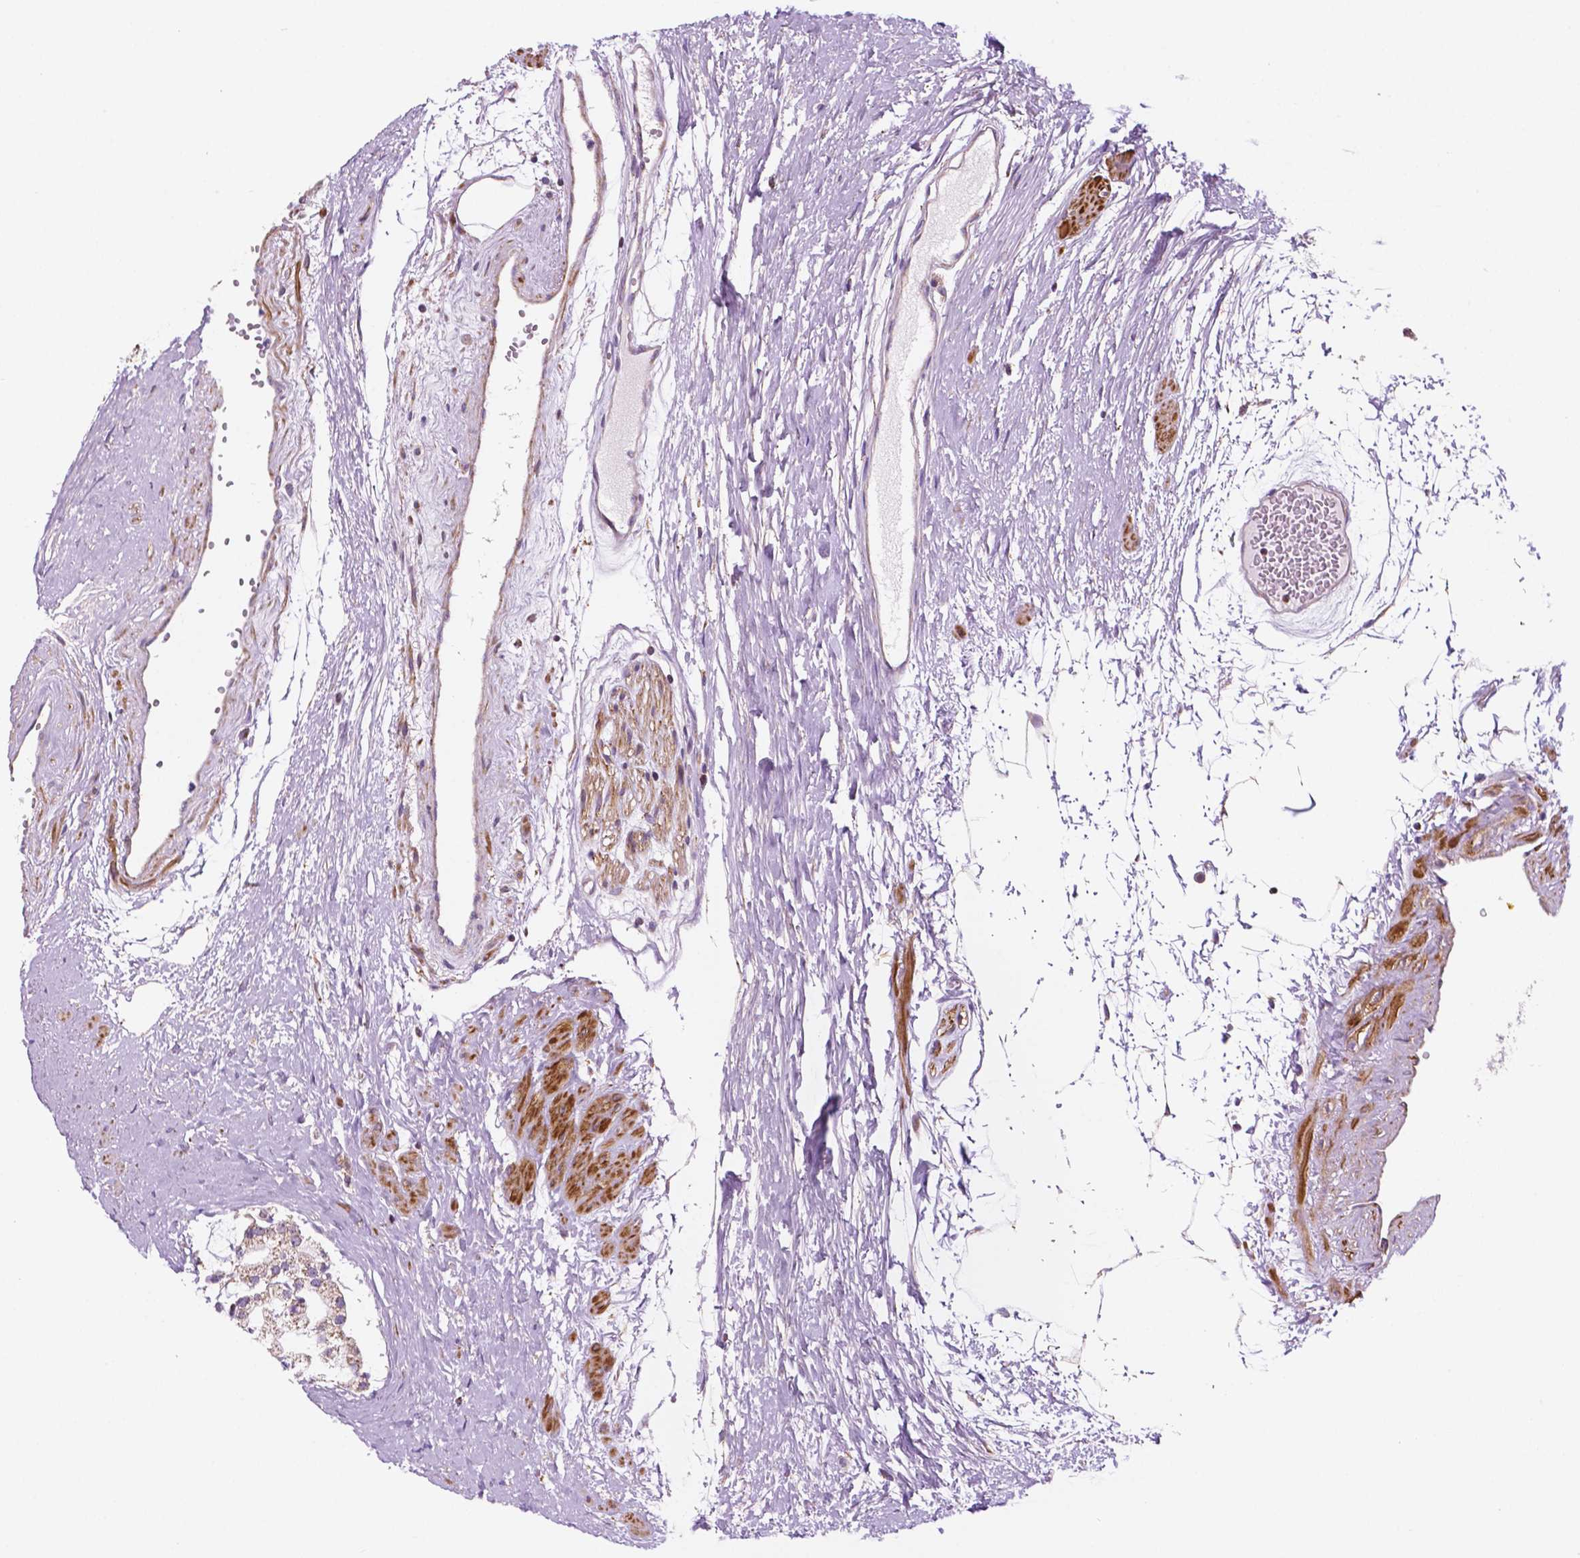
{"staining": {"intensity": "moderate", "quantity": ">75%", "location": "cytoplasmic/membranous"}, "tissue": "prostate cancer", "cell_type": "Tumor cells", "image_type": "cancer", "snomed": [{"axis": "morphology", "description": "Adenocarcinoma, High grade"}, {"axis": "topography", "description": "Prostate"}], "caption": "This micrograph exhibits immunohistochemistry (IHC) staining of human prostate high-grade adenocarcinoma, with medium moderate cytoplasmic/membranous positivity in approximately >75% of tumor cells.", "gene": "GEMIN4", "patient": {"sex": "male", "age": 71}}